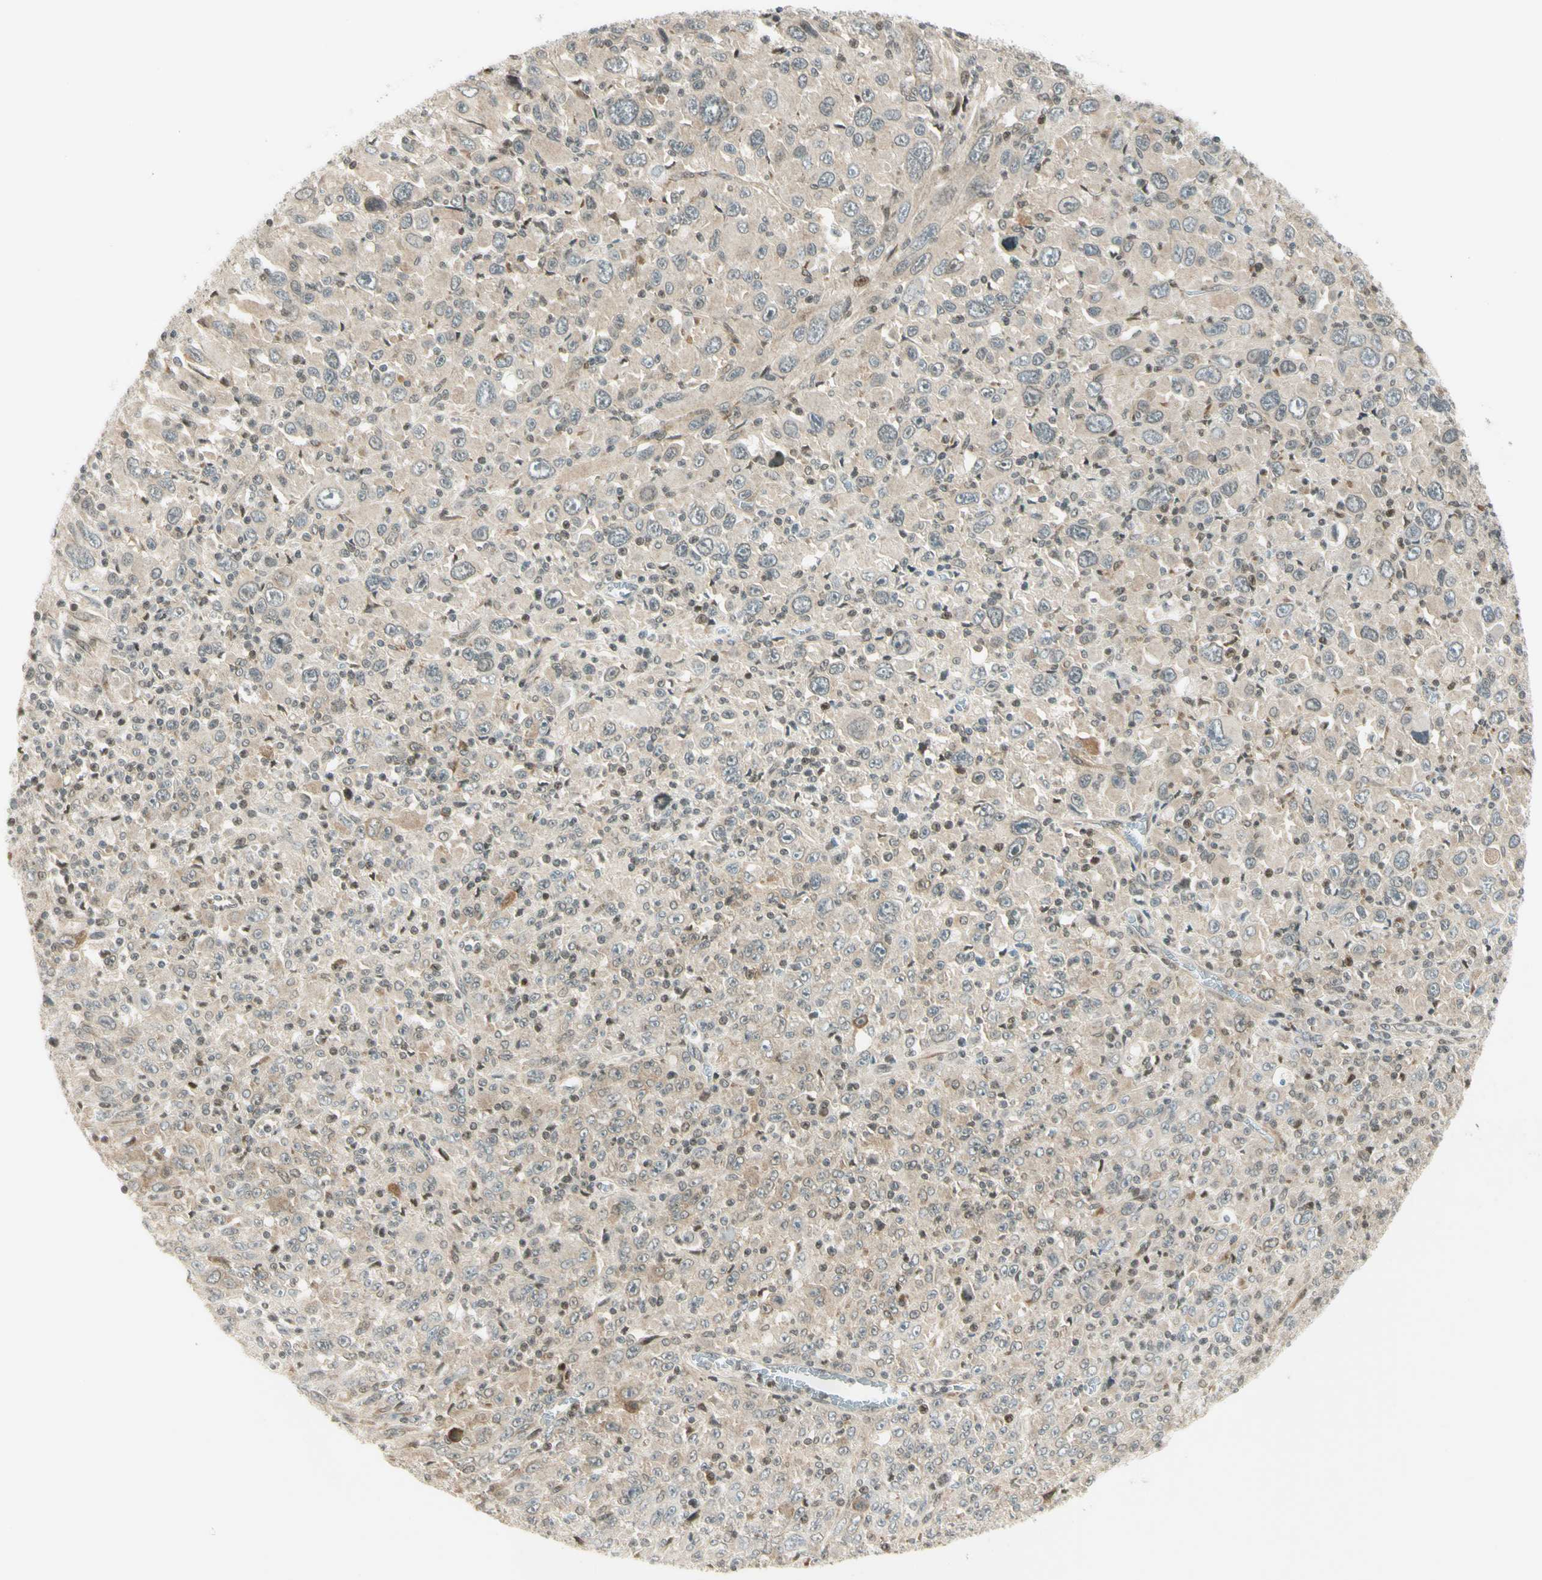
{"staining": {"intensity": "weak", "quantity": ">75%", "location": "cytoplasmic/membranous"}, "tissue": "melanoma", "cell_type": "Tumor cells", "image_type": "cancer", "snomed": [{"axis": "morphology", "description": "Malignant melanoma, Metastatic site"}, {"axis": "topography", "description": "Skin"}], "caption": "Tumor cells reveal low levels of weak cytoplasmic/membranous staining in approximately >75% of cells in human melanoma.", "gene": "TPT1", "patient": {"sex": "female", "age": 56}}